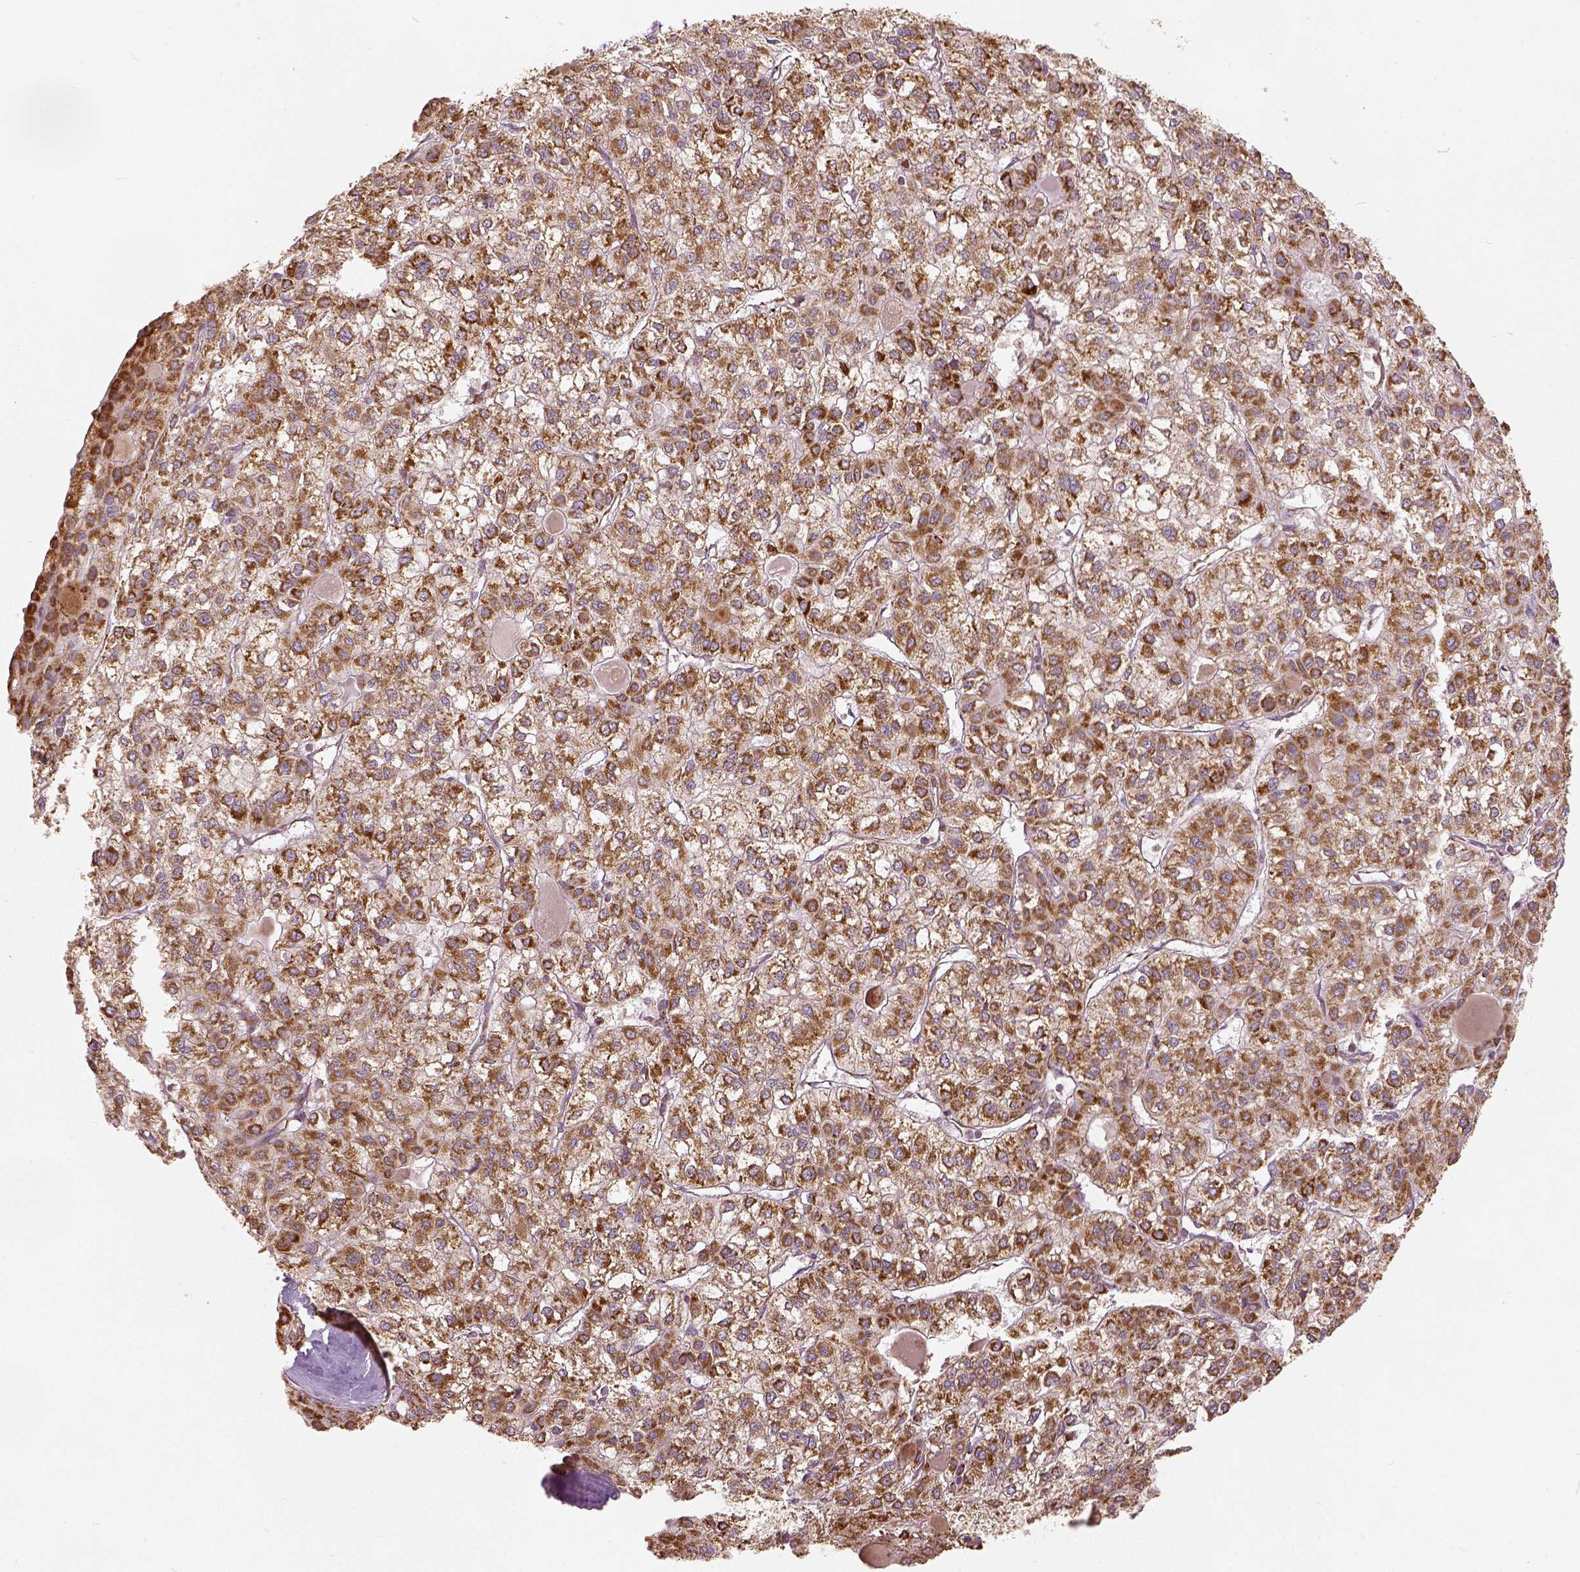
{"staining": {"intensity": "moderate", "quantity": ">75%", "location": "cytoplasmic/membranous"}, "tissue": "liver cancer", "cell_type": "Tumor cells", "image_type": "cancer", "snomed": [{"axis": "morphology", "description": "Carcinoma, Hepatocellular, NOS"}, {"axis": "topography", "description": "Liver"}], "caption": "Hepatocellular carcinoma (liver) was stained to show a protein in brown. There is medium levels of moderate cytoplasmic/membranous positivity in about >75% of tumor cells.", "gene": "PGAM5", "patient": {"sex": "female", "age": 43}}